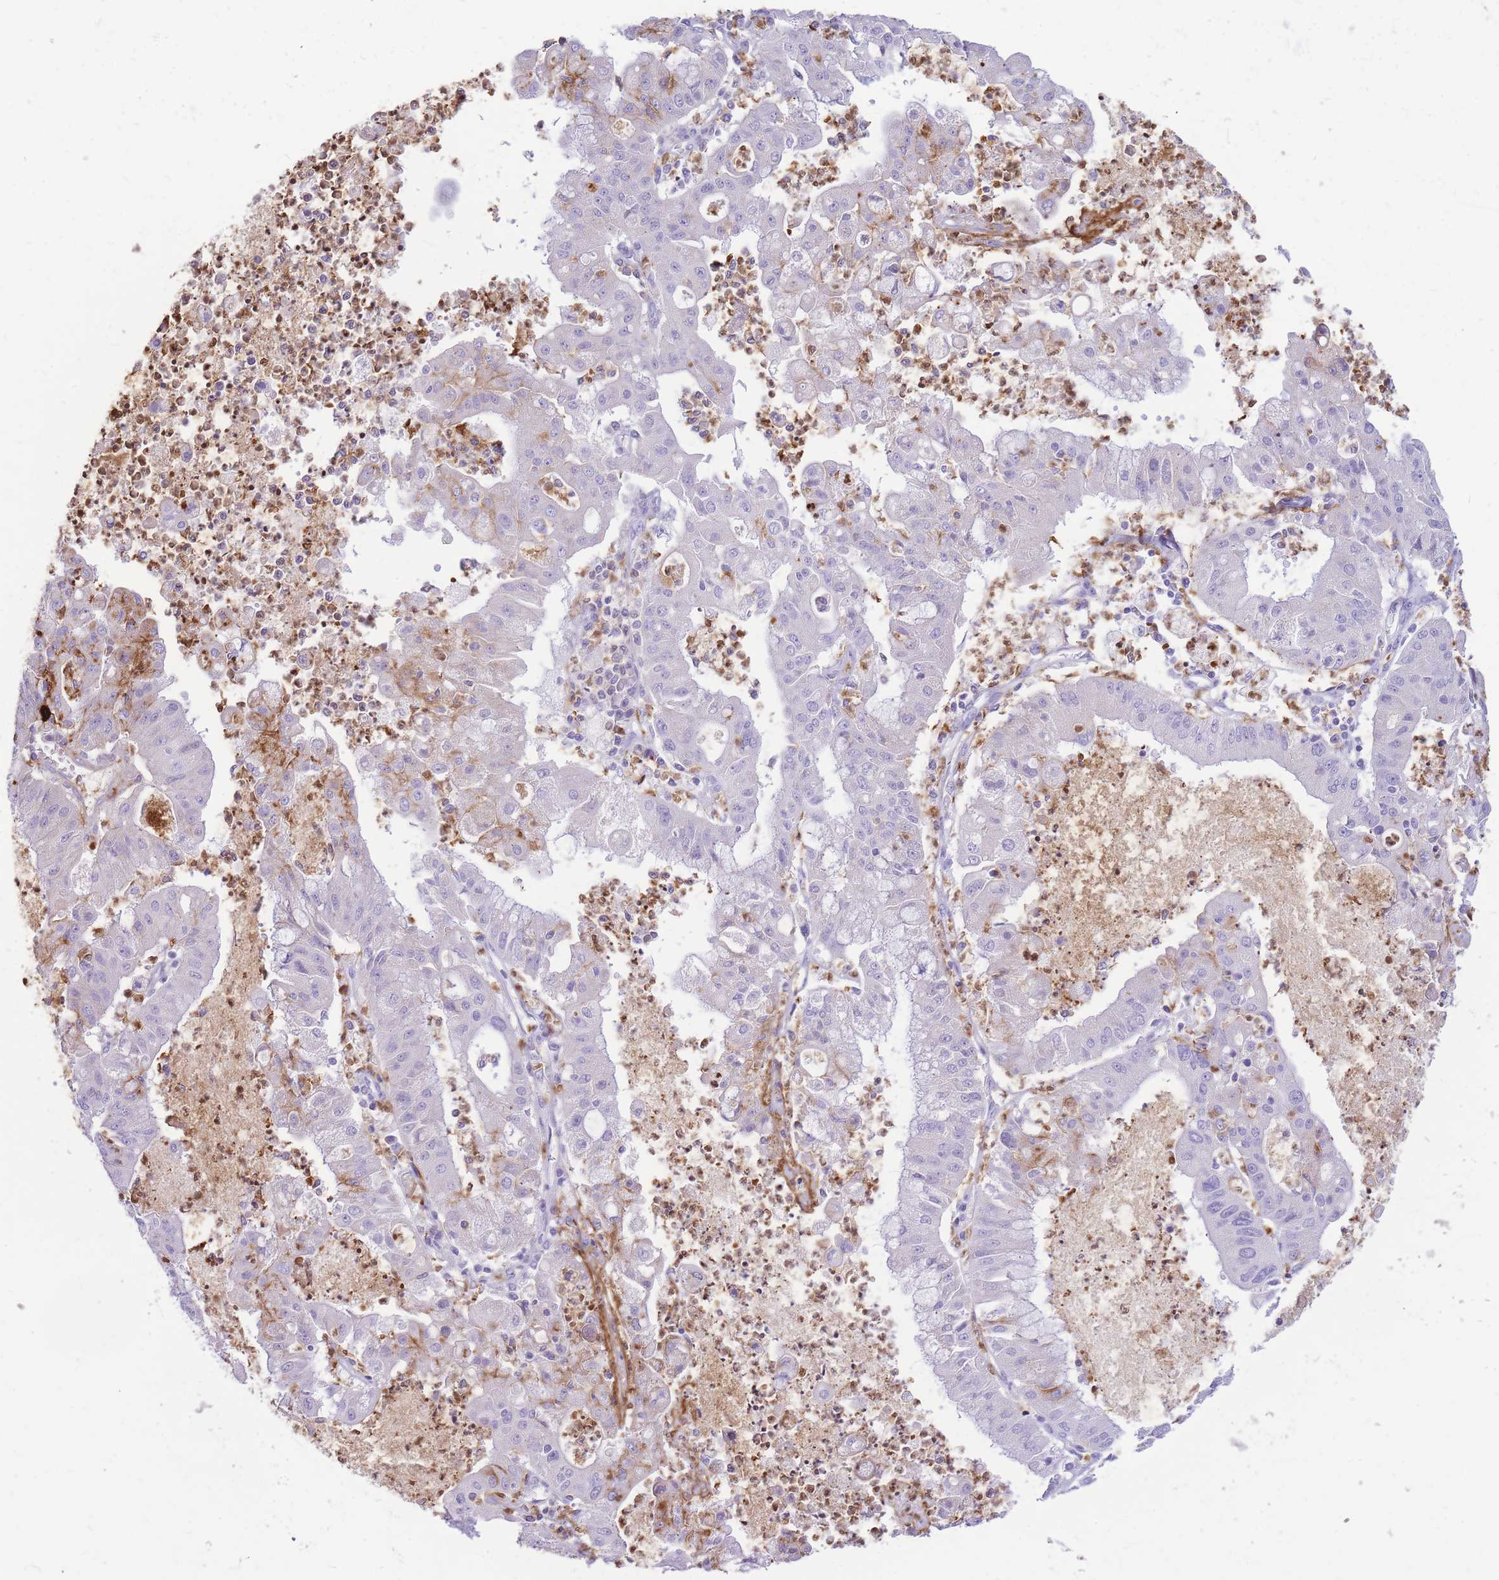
{"staining": {"intensity": "negative", "quantity": "none", "location": "none"}, "tissue": "ovarian cancer", "cell_type": "Tumor cells", "image_type": "cancer", "snomed": [{"axis": "morphology", "description": "Cystadenocarcinoma, mucinous, NOS"}, {"axis": "topography", "description": "Ovary"}], "caption": "Image shows no protein staining in tumor cells of ovarian cancer tissue.", "gene": "TPSAB1", "patient": {"sex": "female", "age": 70}}